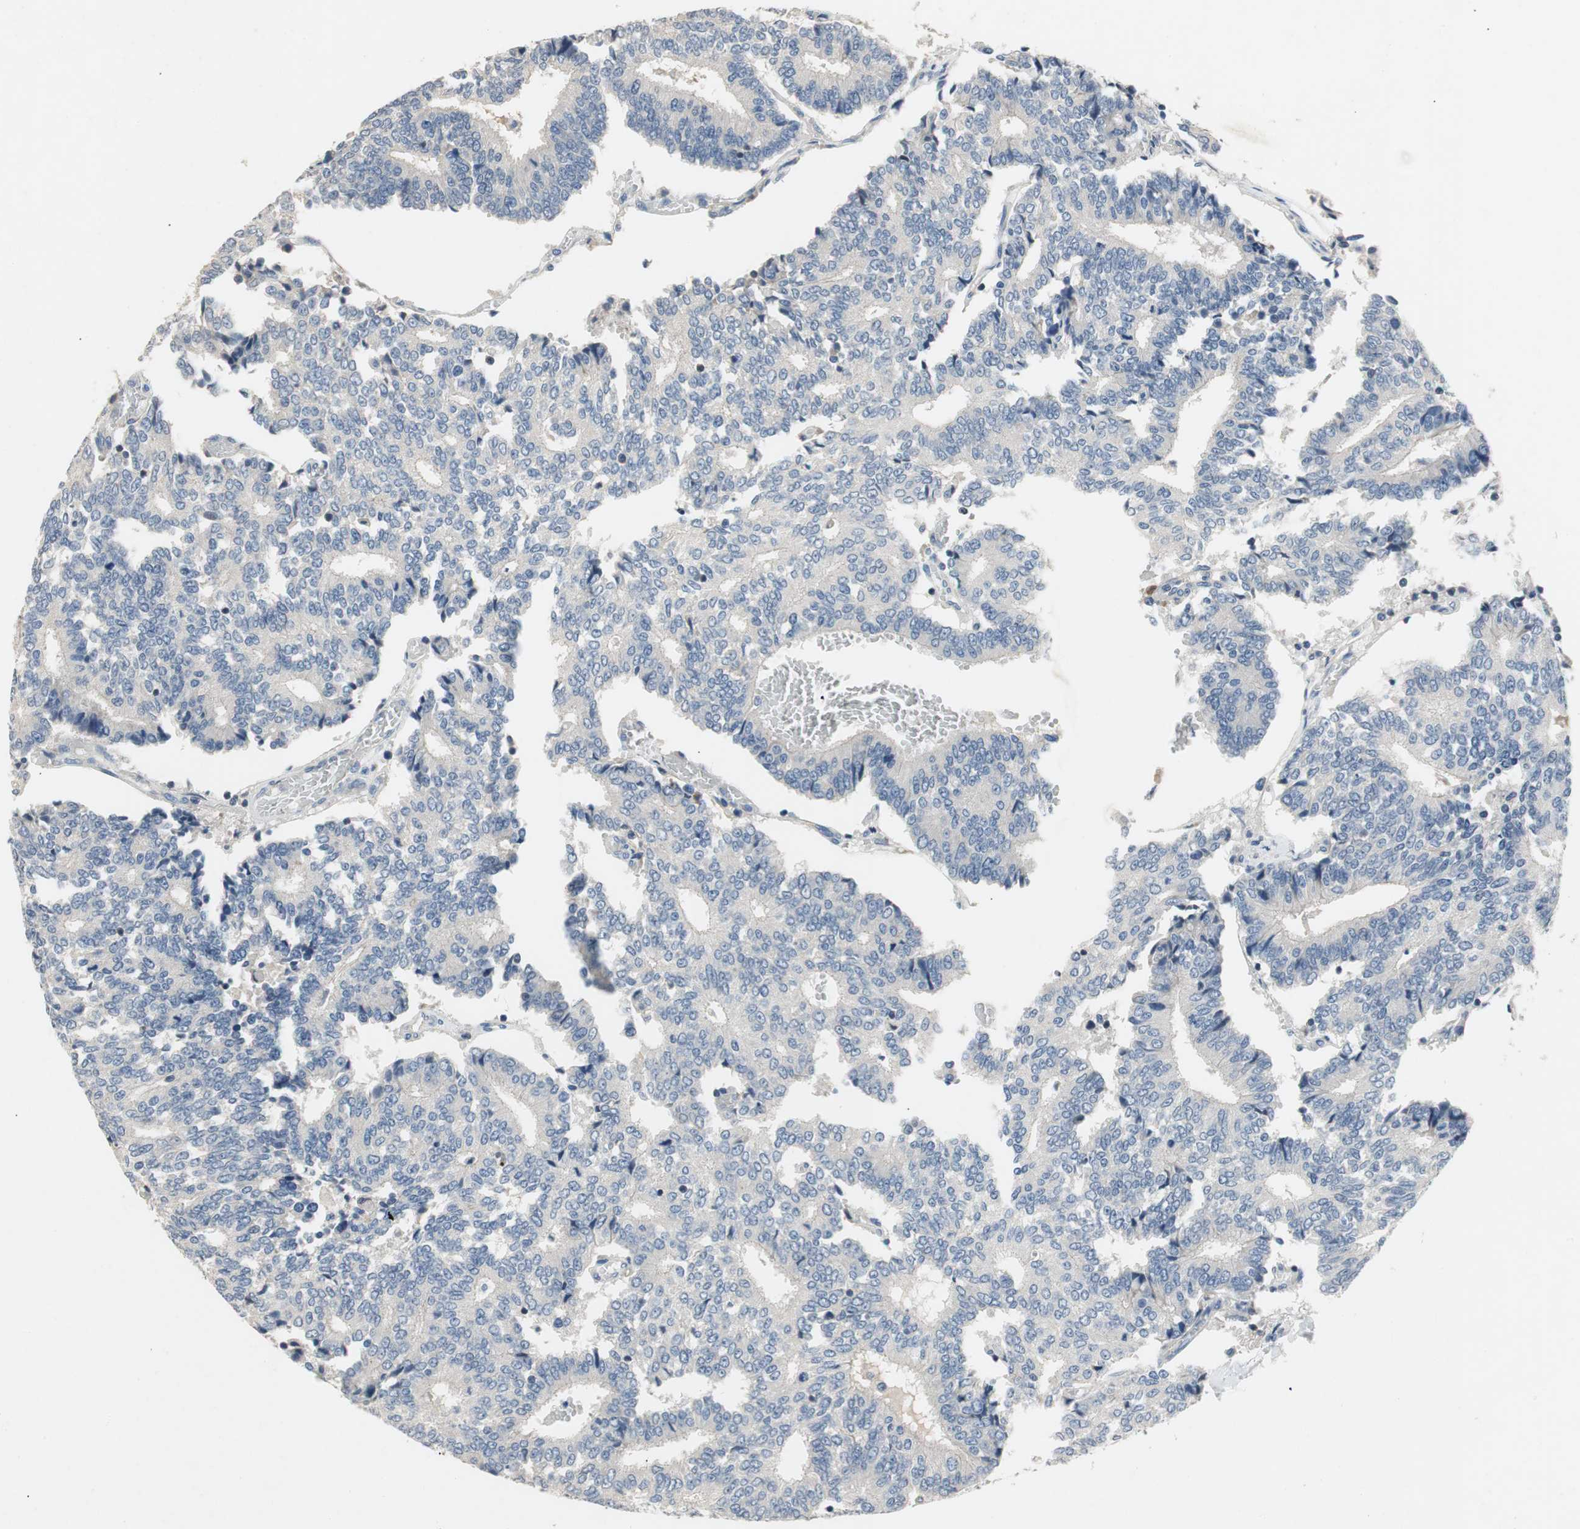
{"staining": {"intensity": "negative", "quantity": "none", "location": "none"}, "tissue": "prostate cancer", "cell_type": "Tumor cells", "image_type": "cancer", "snomed": [{"axis": "morphology", "description": "Adenocarcinoma, High grade"}, {"axis": "topography", "description": "Prostate"}], "caption": "Prostate cancer was stained to show a protein in brown. There is no significant expression in tumor cells. (Brightfield microscopy of DAB (3,3'-diaminobenzidine) immunohistochemistry at high magnification).", "gene": "ALPL", "patient": {"sex": "male", "age": 55}}